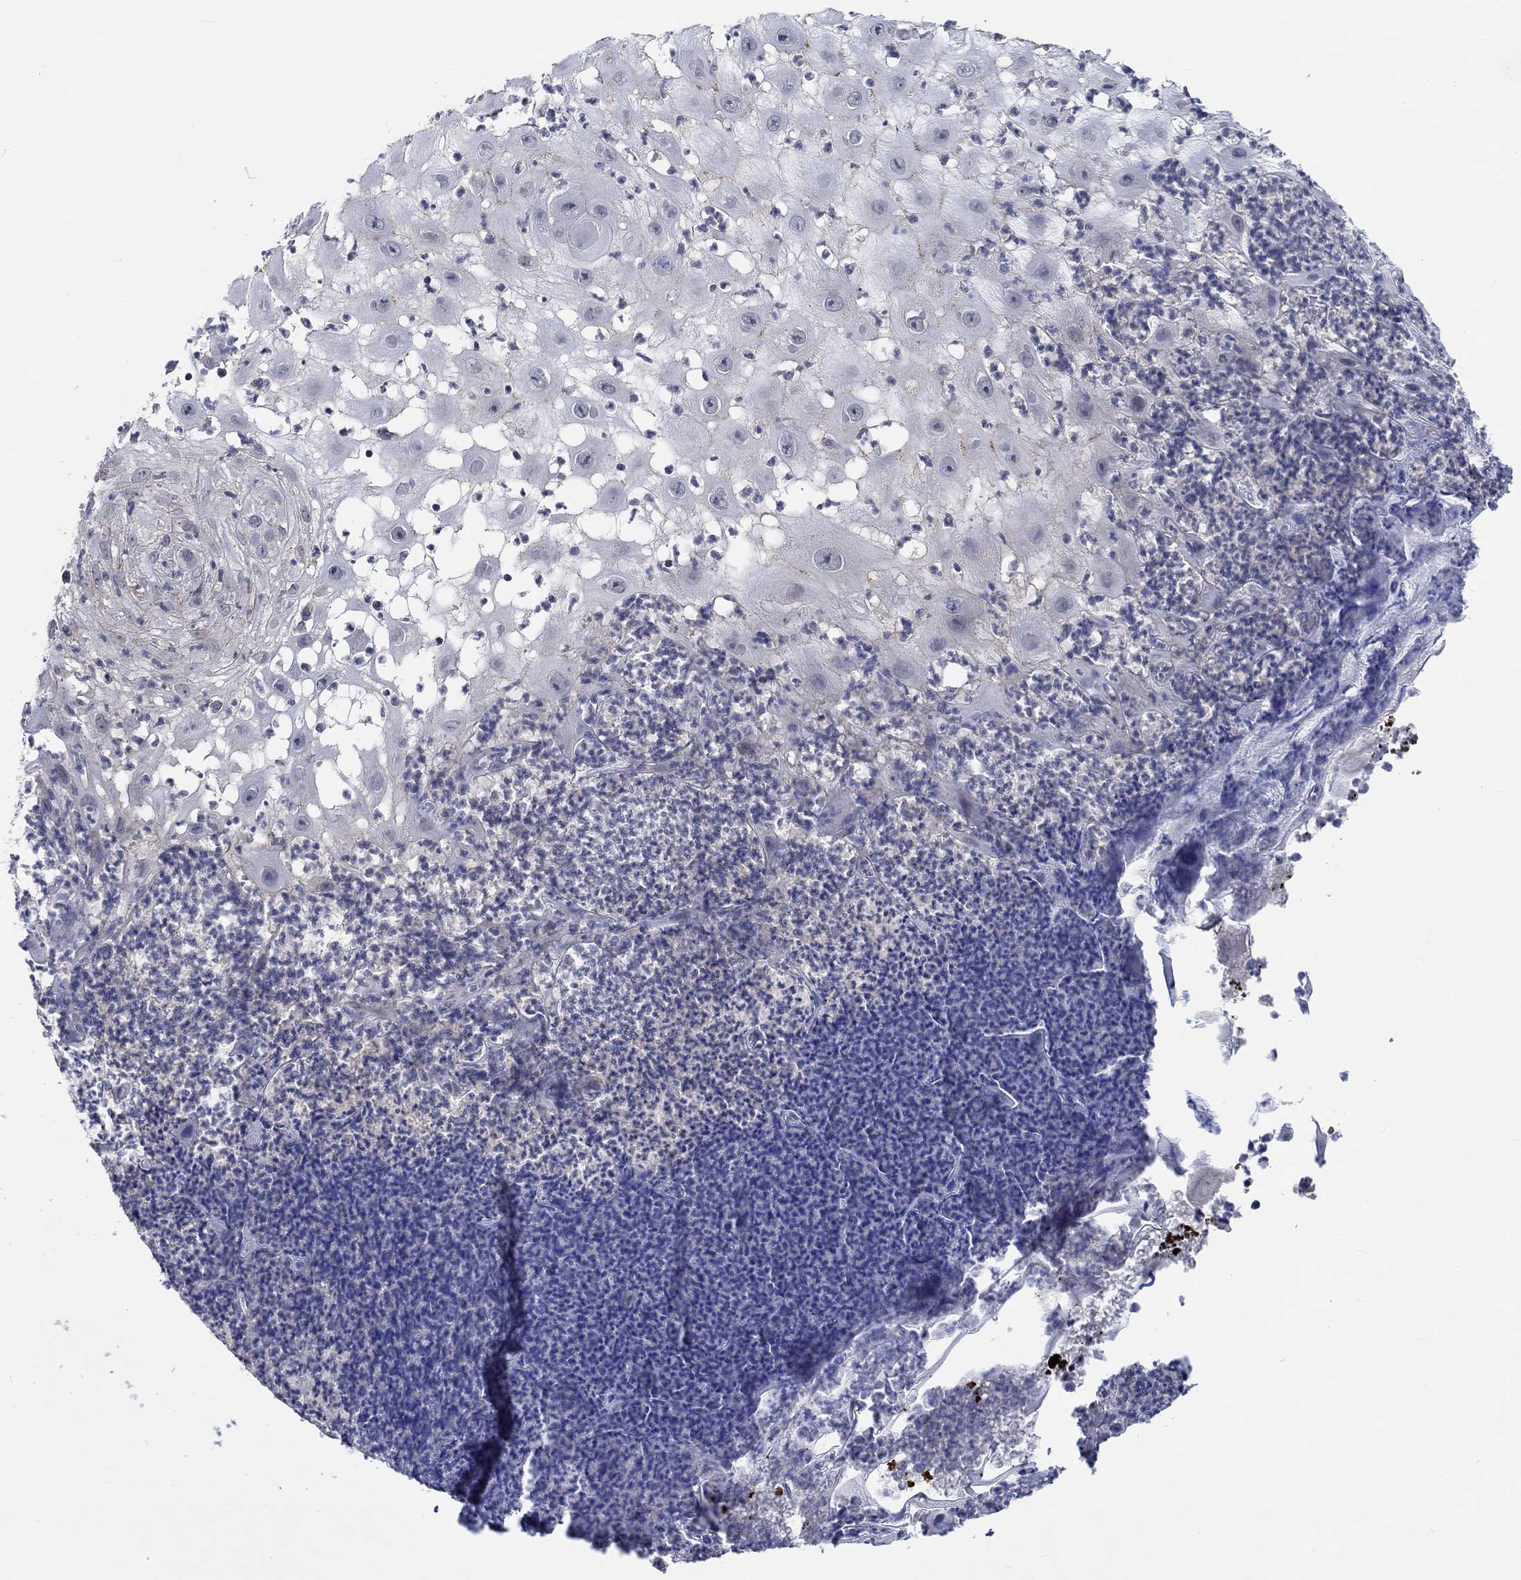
{"staining": {"intensity": "moderate", "quantity": "<25%", "location": "cytoplasmic/membranous"}, "tissue": "skin cancer", "cell_type": "Tumor cells", "image_type": "cancer", "snomed": [{"axis": "morphology", "description": "Normal tissue, NOS"}, {"axis": "morphology", "description": "Squamous cell carcinoma, NOS"}, {"axis": "topography", "description": "Skin"}], "caption": "There is low levels of moderate cytoplasmic/membranous positivity in tumor cells of skin cancer (squamous cell carcinoma), as demonstrated by immunohistochemical staining (brown color).", "gene": "WASF1", "patient": {"sex": "male", "age": 79}}